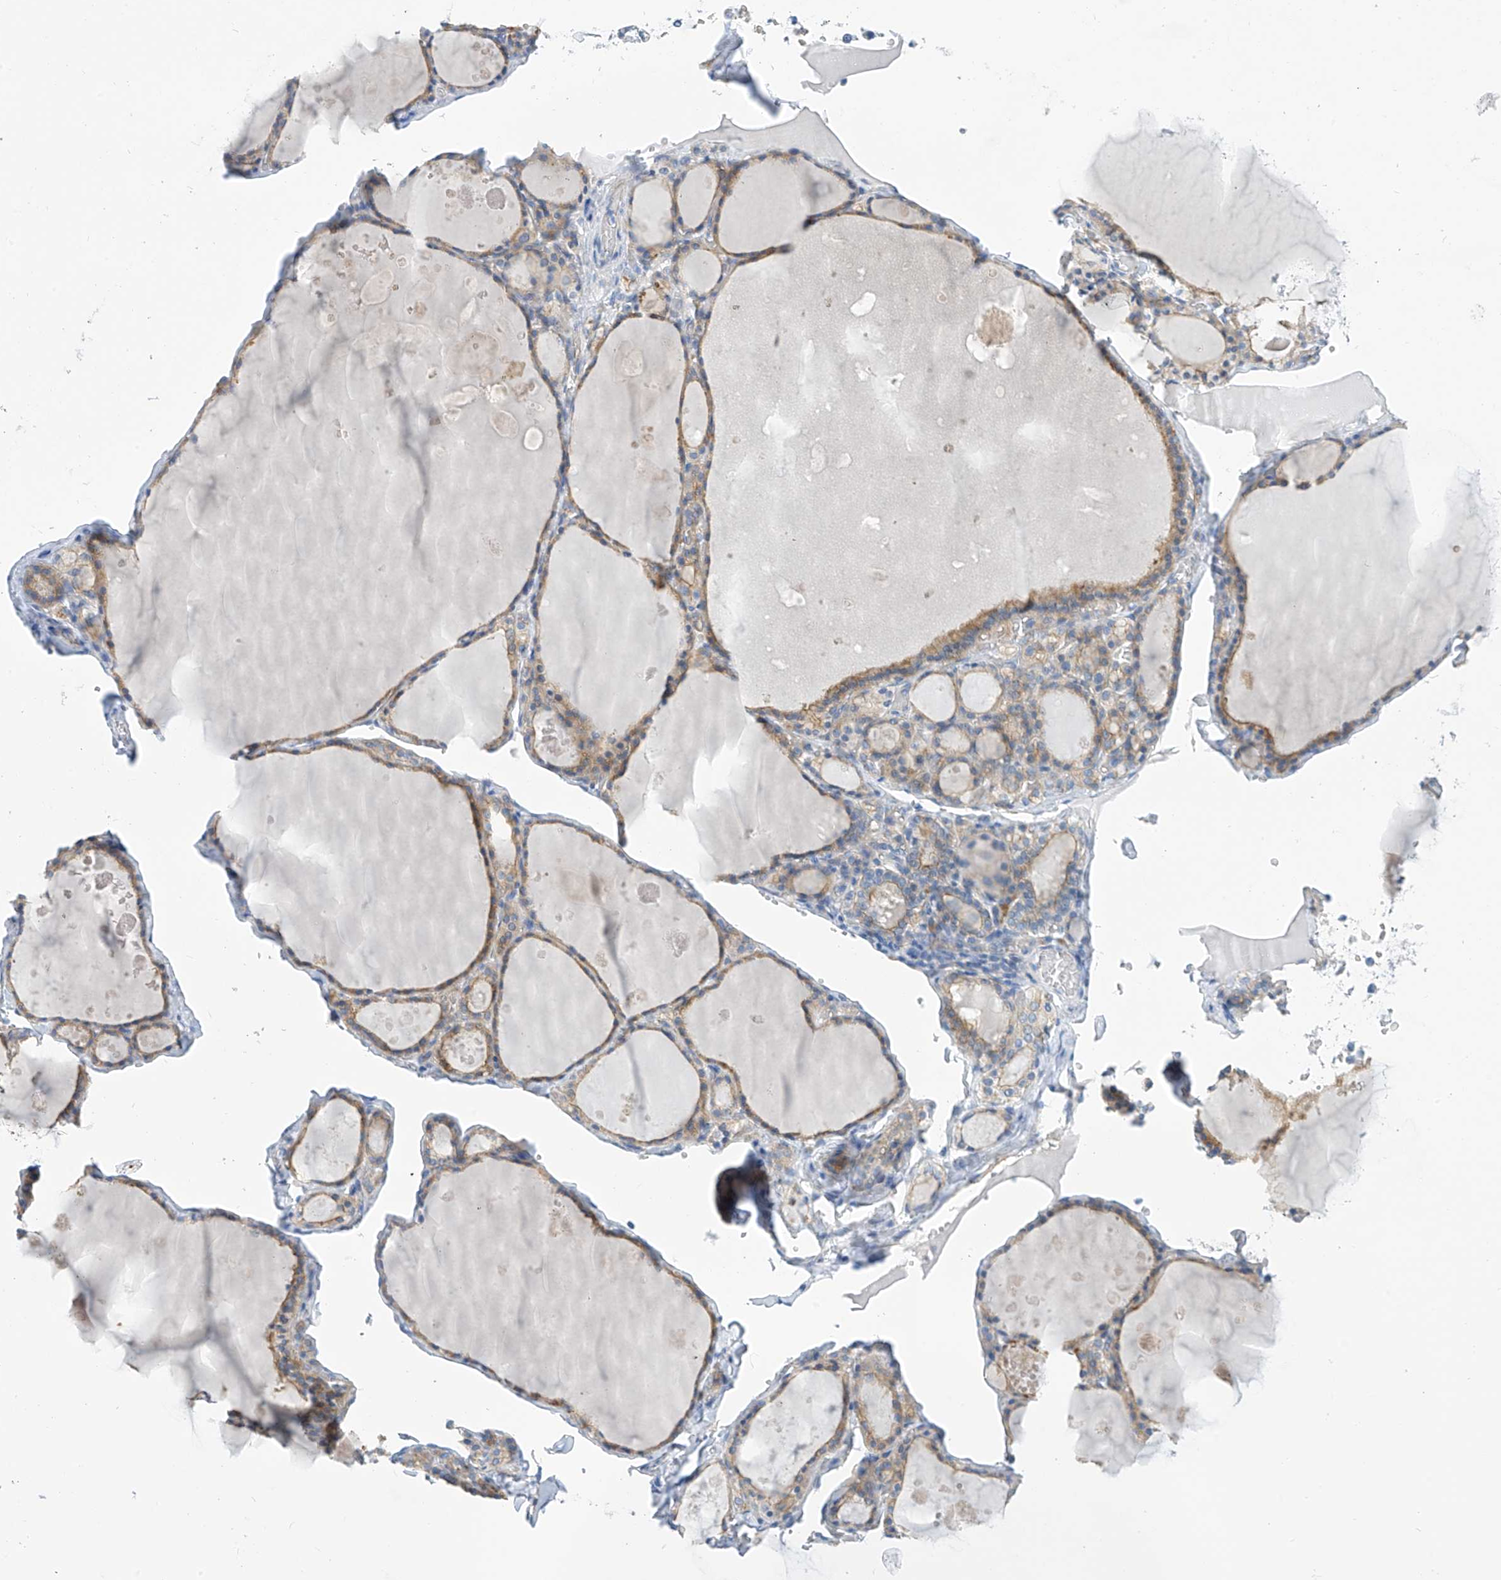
{"staining": {"intensity": "moderate", "quantity": ">75%", "location": "cytoplasmic/membranous"}, "tissue": "thyroid gland", "cell_type": "Glandular cells", "image_type": "normal", "snomed": [{"axis": "morphology", "description": "Normal tissue, NOS"}, {"axis": "topography", "description": "Thyroid gland"}], "caption": "A high-resolution image shows immunohistochemistry (IHC) staining of unremarkable thyroid gland, which demonstrates moderate cytoplasmic/membranous expression in approximately >75% of glandular cells. (IHC, brightfield microscopy, high magnification).", "gene": "PIK3C2B", "patient": {"sex": "male", "age": 56}}